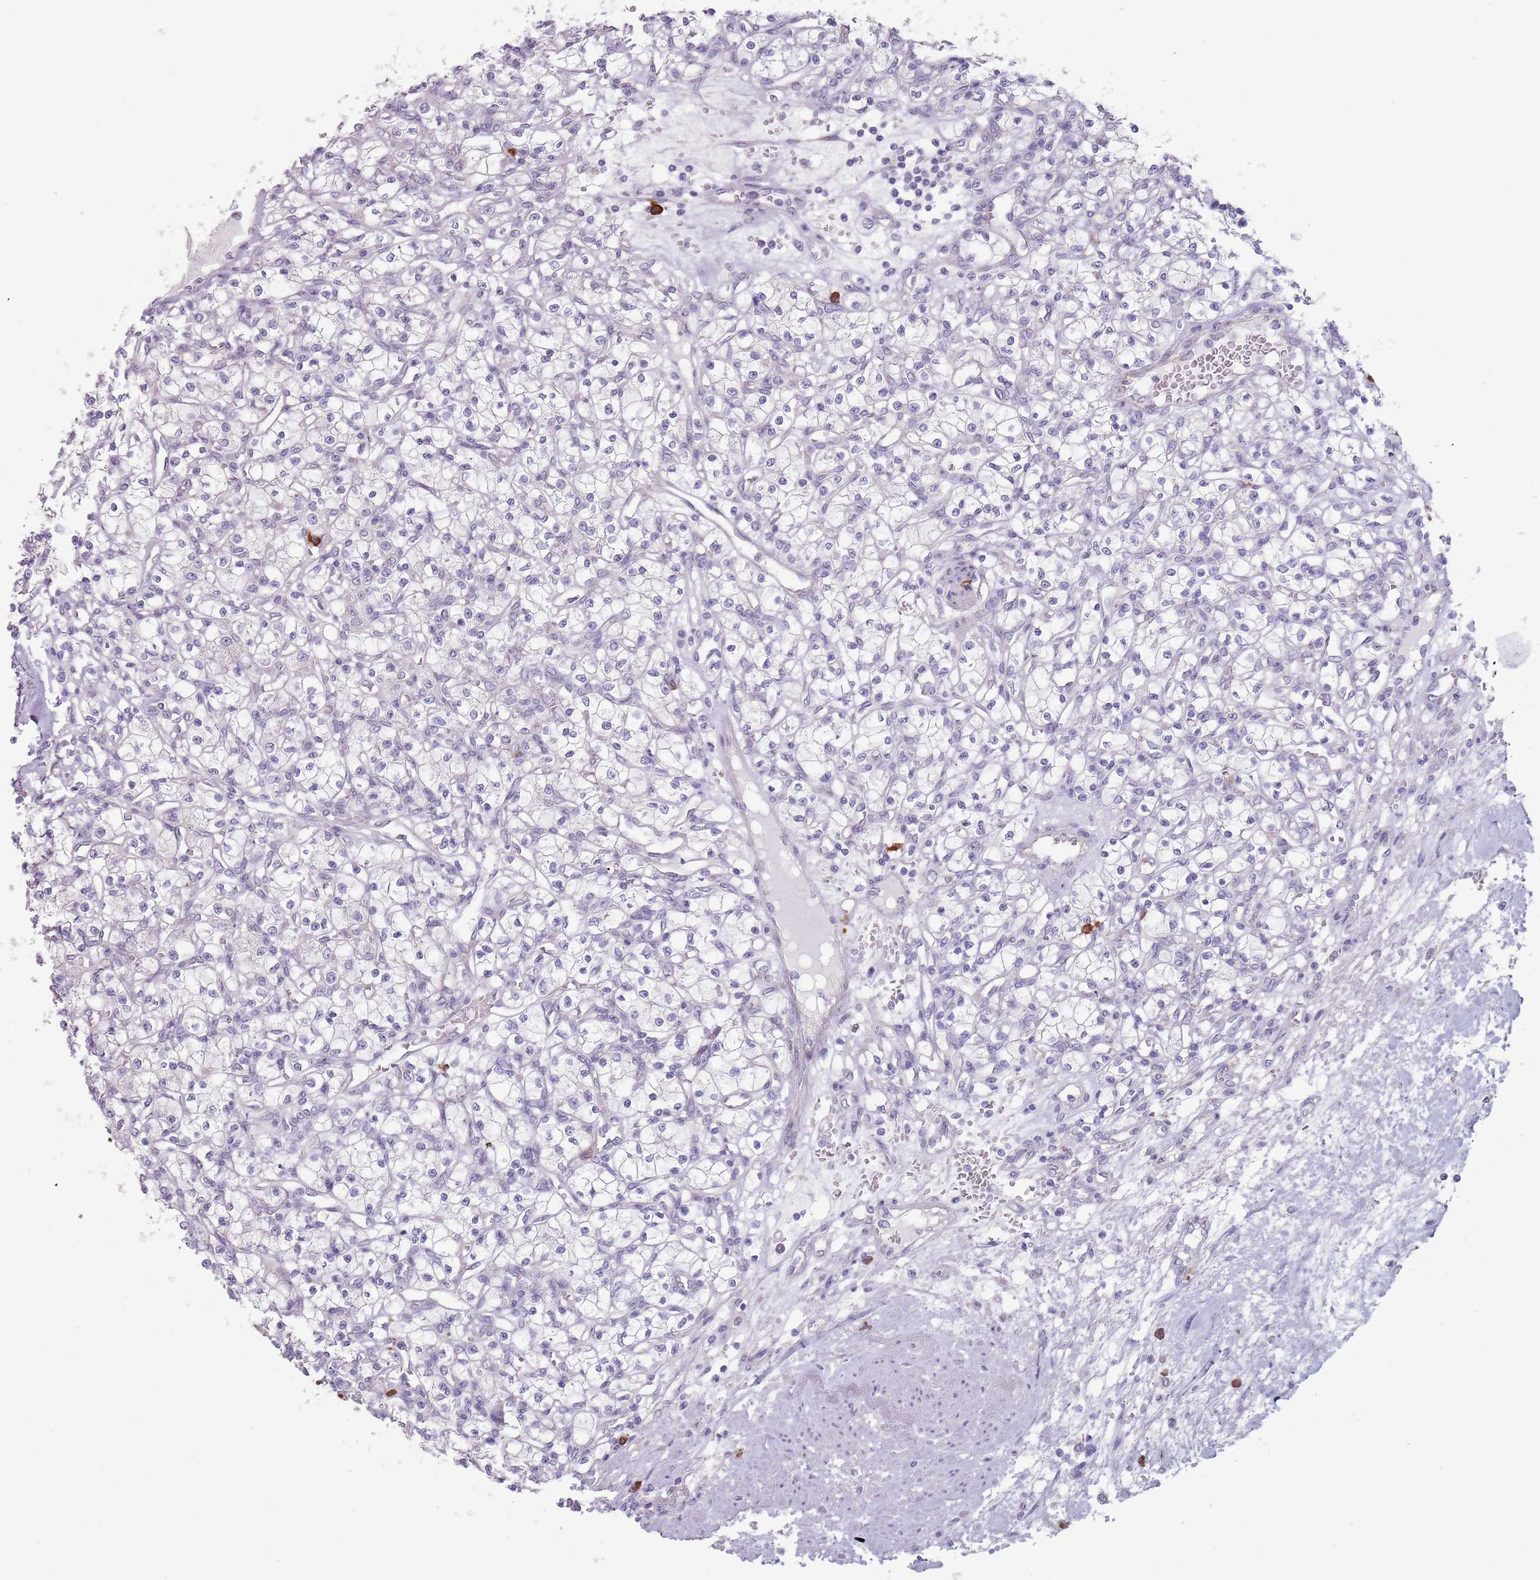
{"staining": {"intensity": "negative", "quantity": "none", "location": "none"}, "tissue": "renal cancer", "cell_type": "Tumor cells", "image_type": "cancer", "snomed": [{"axis": "morphology", "description": "Adenocarcinoma, NOS"}, {"axis": "topography", "description": "Kidney"}], "caption": "IHC image of adenocarcinoma (renal) stained for a protein (brown), which exhibits no positivity in tumor cells.", "gene": "DXO", "patient": {"sex": "female", "age": 59}}